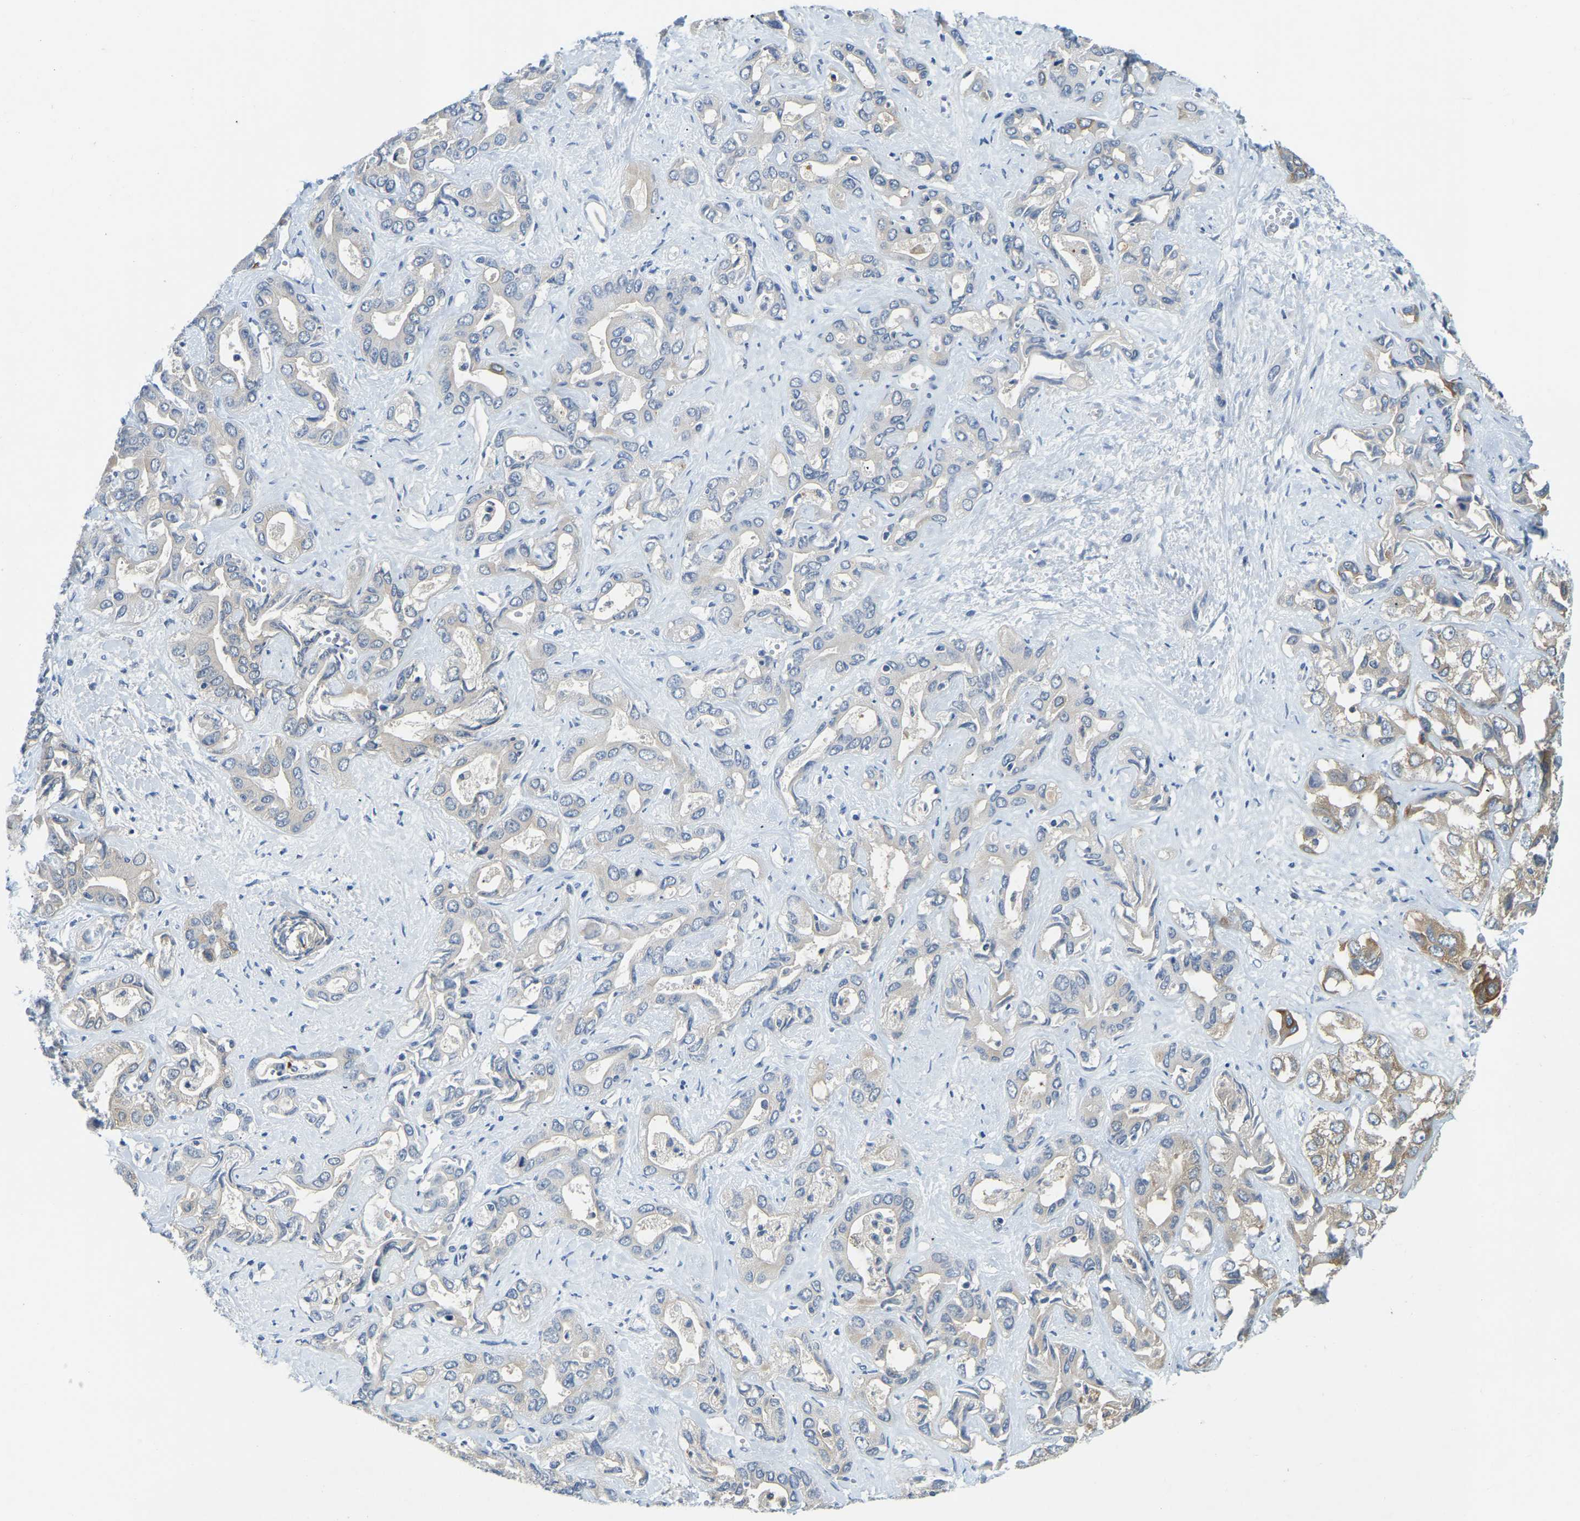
{"staining": {"intensity": "moderate", "quantity": ">75%", "location": "cytoplasmic/membranous"}, "tissue": "liver cancer", "cell_type": "Tumor cells", "image_type": "cancer", "snomed": [{"axis": "morphology", "description": "Cholangiocarcinoma"}, {"axis": "topography", "description": "Liver"}], "caption": "This photomicrograph displays immunohistochemistry staining of liver cancer (cholangiocarcinoma), with medium moderate cytoplasmic/membranous expression in about >75% of tumor cells.", "gene": "AHNAK", "patient": {"sex": "female", "age": 52}}